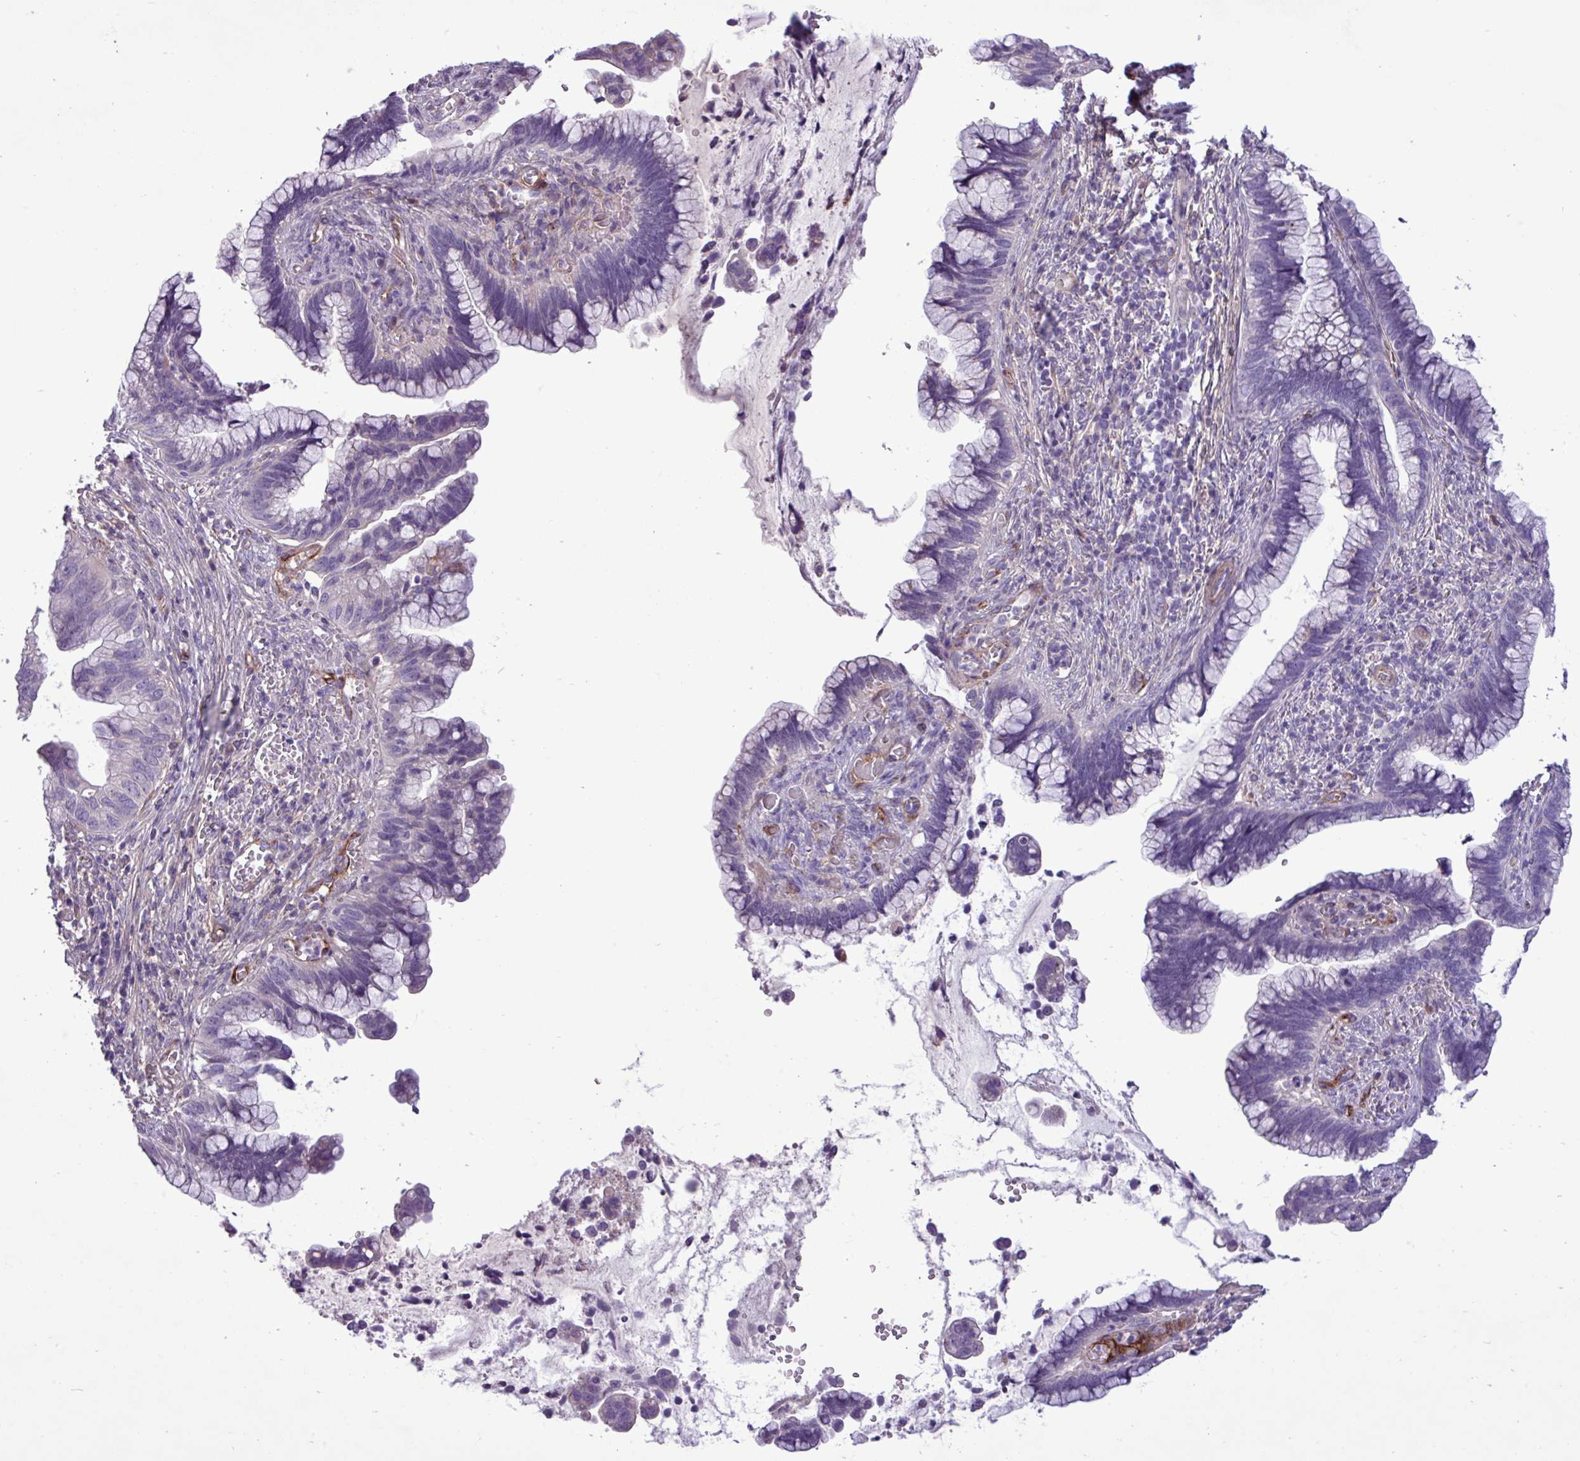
{"staining": {"intensity": "negative", "quantity": "none", "location": "none"}, "tissue": "cervical cancer", "cell_type": "Tumor cells", "image_type": "cancer", "snomed": [{"axis": "morphology", "description": "Adenocarcinoma, NOS"}, {"axis": "topography", "description": "Cervix"}], "caption": "A high-resolution image shows IHC staining of cervical cancer, which exhibits no significant staining in tumor cells.", "gene": "CD248", "patient": {"sex": "female", "age": 44}}